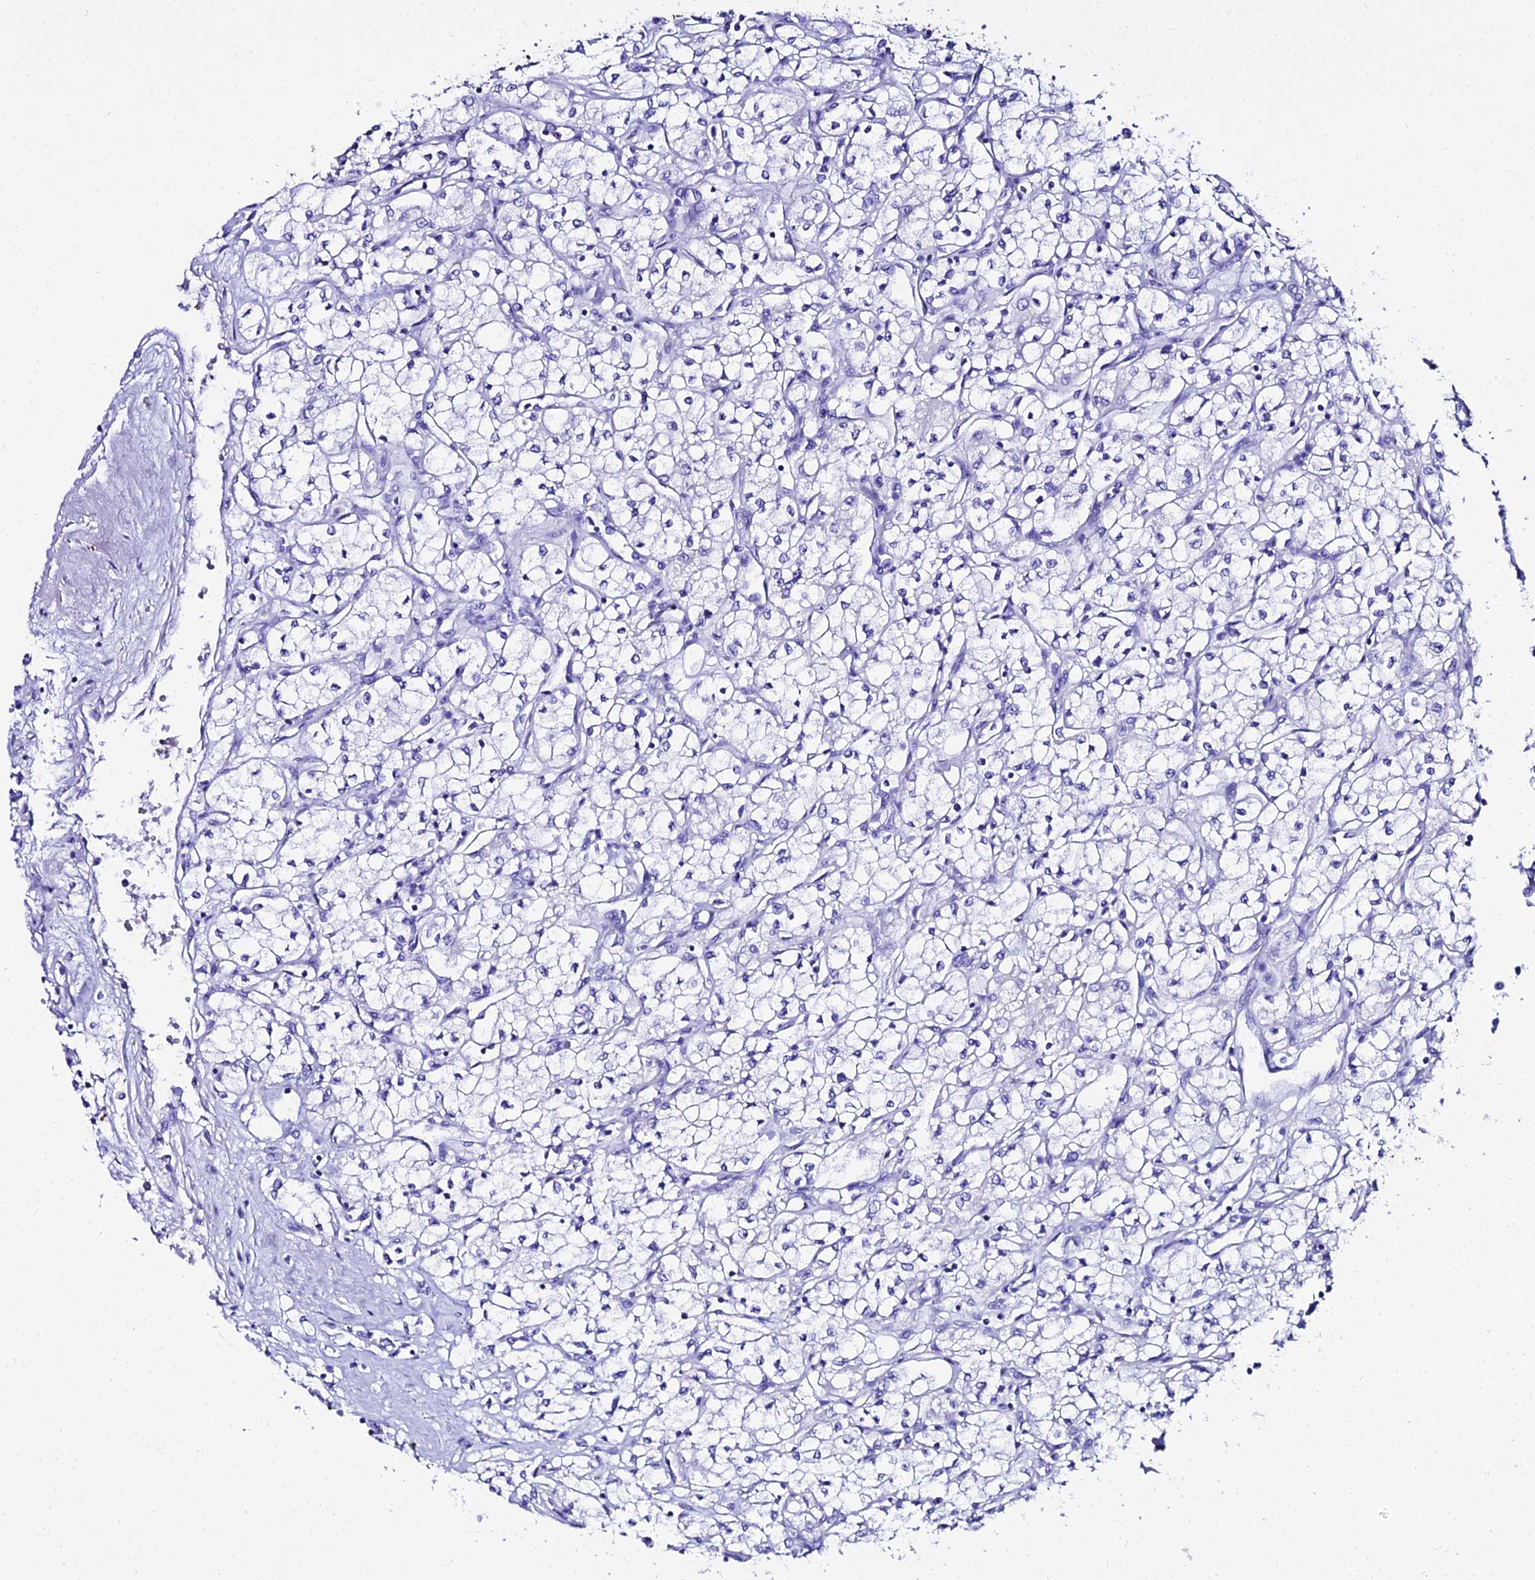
{"staining": {"intensity": "negative", "quantity": "none", "location": "none"}, "tissue": "renal cancer", "cell_type": "Tumor cells", "image_type": "cancer", "snomed": [{"axis": "morphology", "description": "Adenocarcinoma, NOS"}, {"axis": "topography", "description": "Kidney"}], "caption": "There is no significant expression in tumor cells of renal cancer.", "gene": "TUBA3D", "patient": {"sex": "male", "age": 59}}